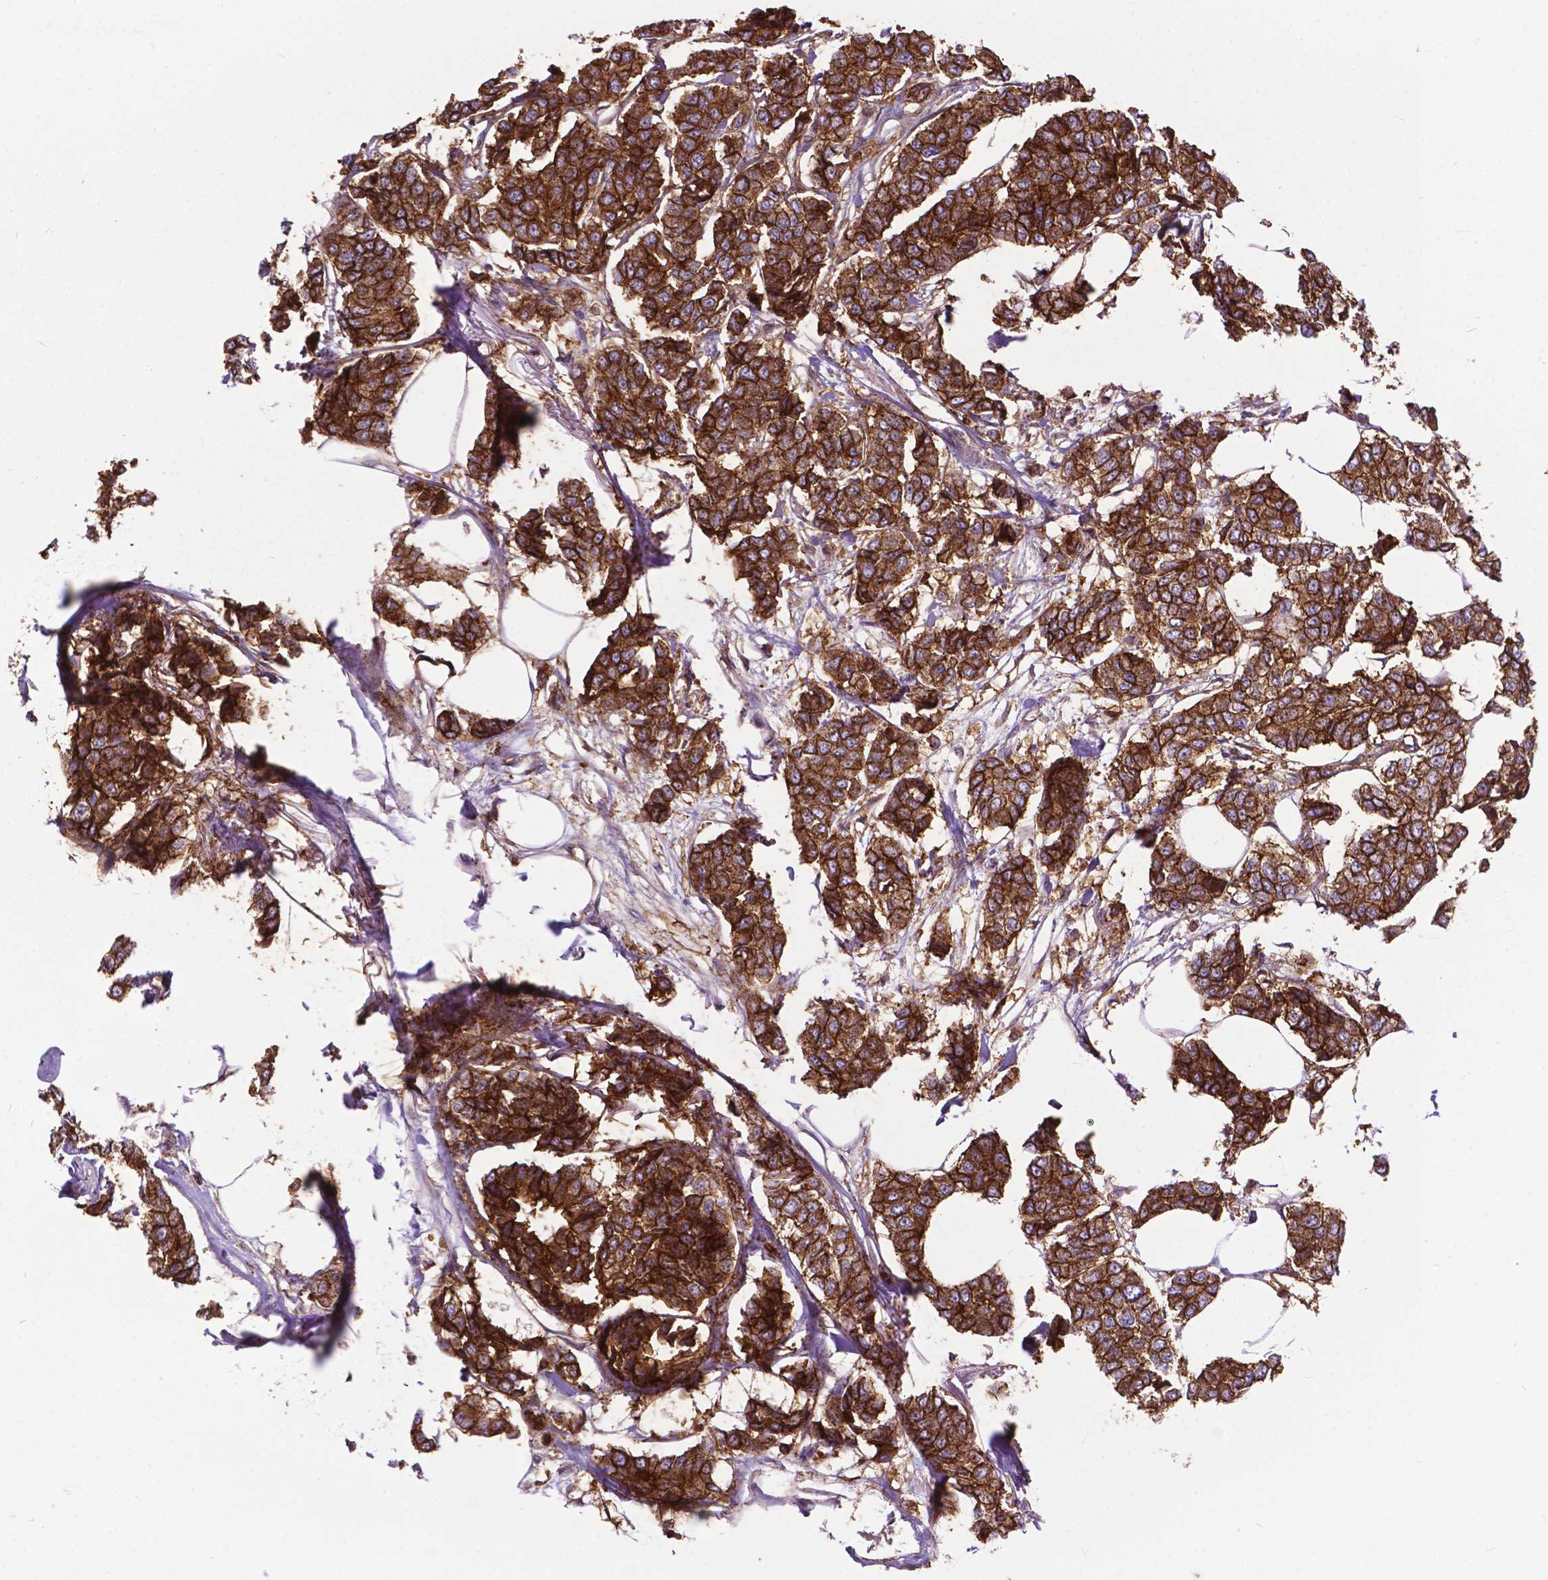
{"staining": {"intensity": "strong", "quantity": ">75%", "location": "cytoplasmic/membranous"}, "tissue": "breast cancer", "cell_type": "Tumor cells", "image_type": "cancer", "snomed": [{"axis": "morphology", "description": "Duct carcinoma"}, {"axis": "topography", "description": "Breast"}], "caption": "The image exhibits a brown stain indicating the presence of a protein in the cytoplasmic/membranous of tumor cells in invasive ductal carcinoma (breast).", "gene": "CHMP4A", "patient": {"sex": "female", "age": 94}}